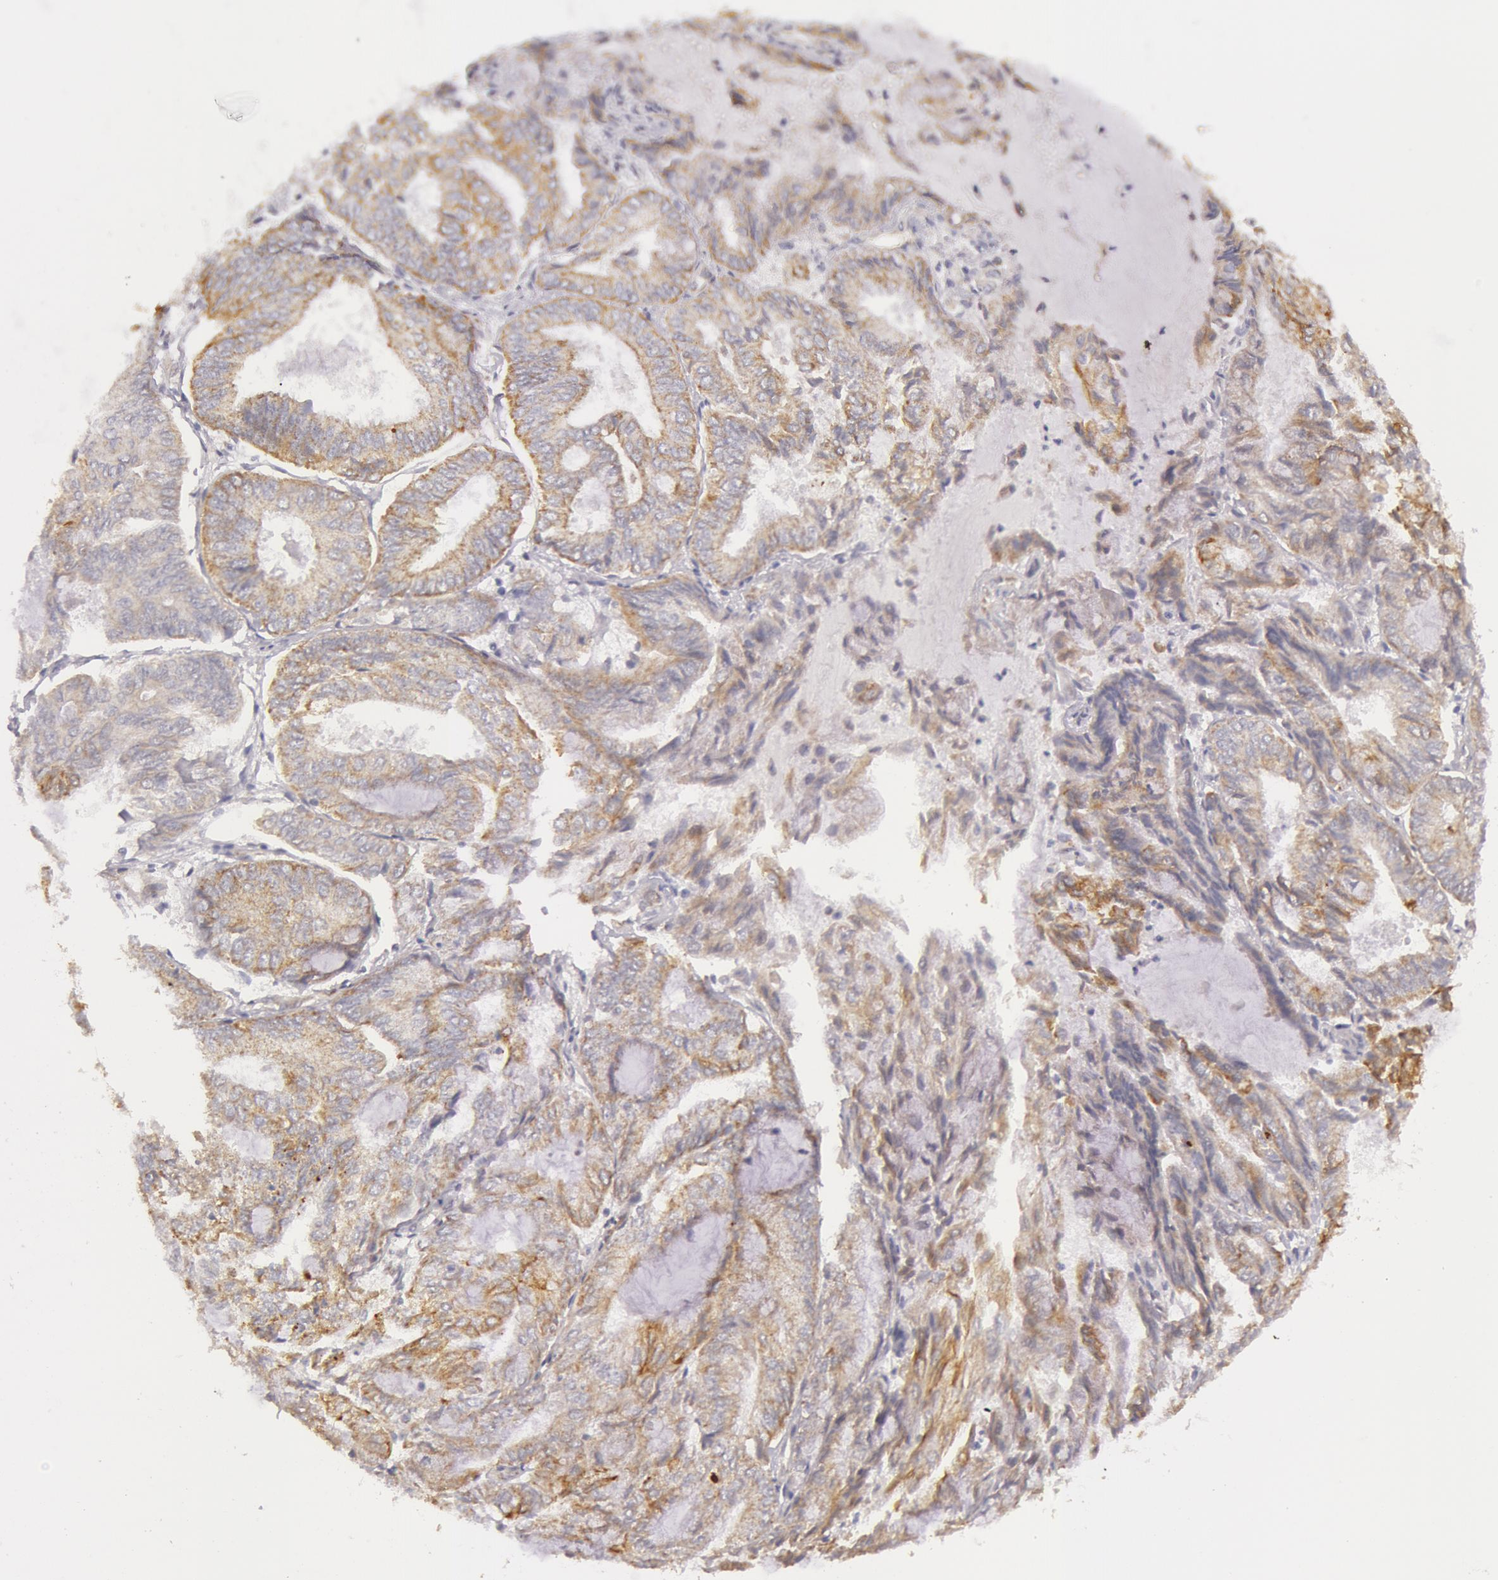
{"staining": {"intensity": "weak", "quantity": ">75%", "location": "cytoplasmic/membranous"}, "tissue": "endometrial cancer", "cell_type": "Tumor cells", "image_type": "cancer", "snomed": [{"axis": "morphology", "description": "Adenocarcinoma, NOS"}, {"axis": "topography", "description": "Endometrium"}], "caption": "Protein staining of endometrial cancer (adenocarcinoma) tissue demonstrates weak cytoplasmic/membranous positivity in approximately >75% of tumor cells.", "gene": "KRT18", "patient": {"sex": "female", "age": 59}}